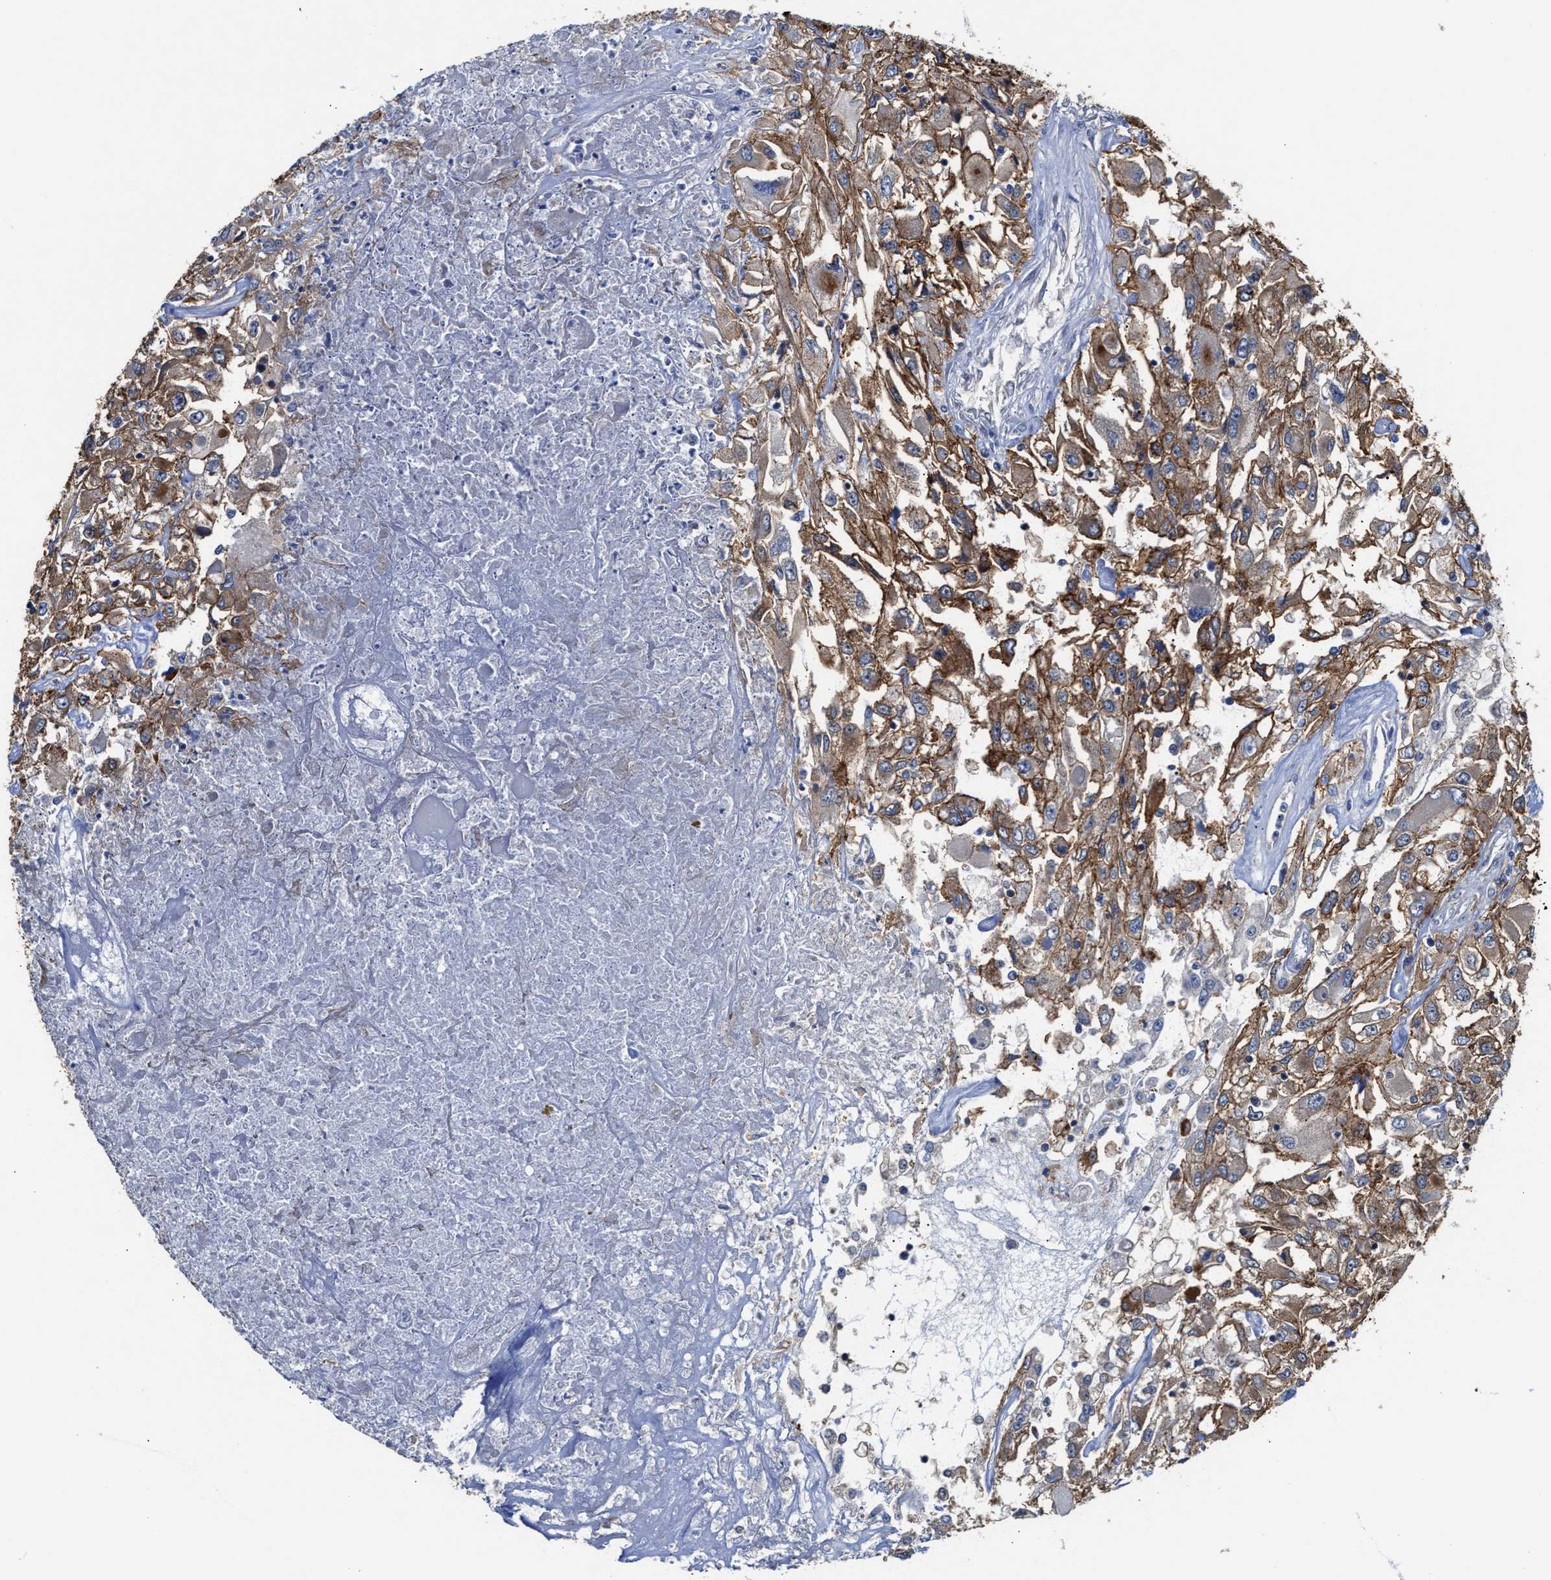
{"staining": {"intensity": "moderate", "quantity": ">75%", "location": "cytoplasmic/membranous"}, "tissue": "renal cancer", "cell_type": "Tumor cells", "image_type": "cancer", "snomed": [{"axis": "morphology", "description": "Adenocarcinoma, NOS"}, {"axis": "topography", "description": "Kidney"}], "caption": "There is medium levels of moderate cytoplasmic/membranous positivity in tumor cells of renal cancer (adenocarcinoma), as demonstrated by immunohistochemical staining (brown color).", "gene": "MECR", "patient": {"sex": "female", "age": 52}}